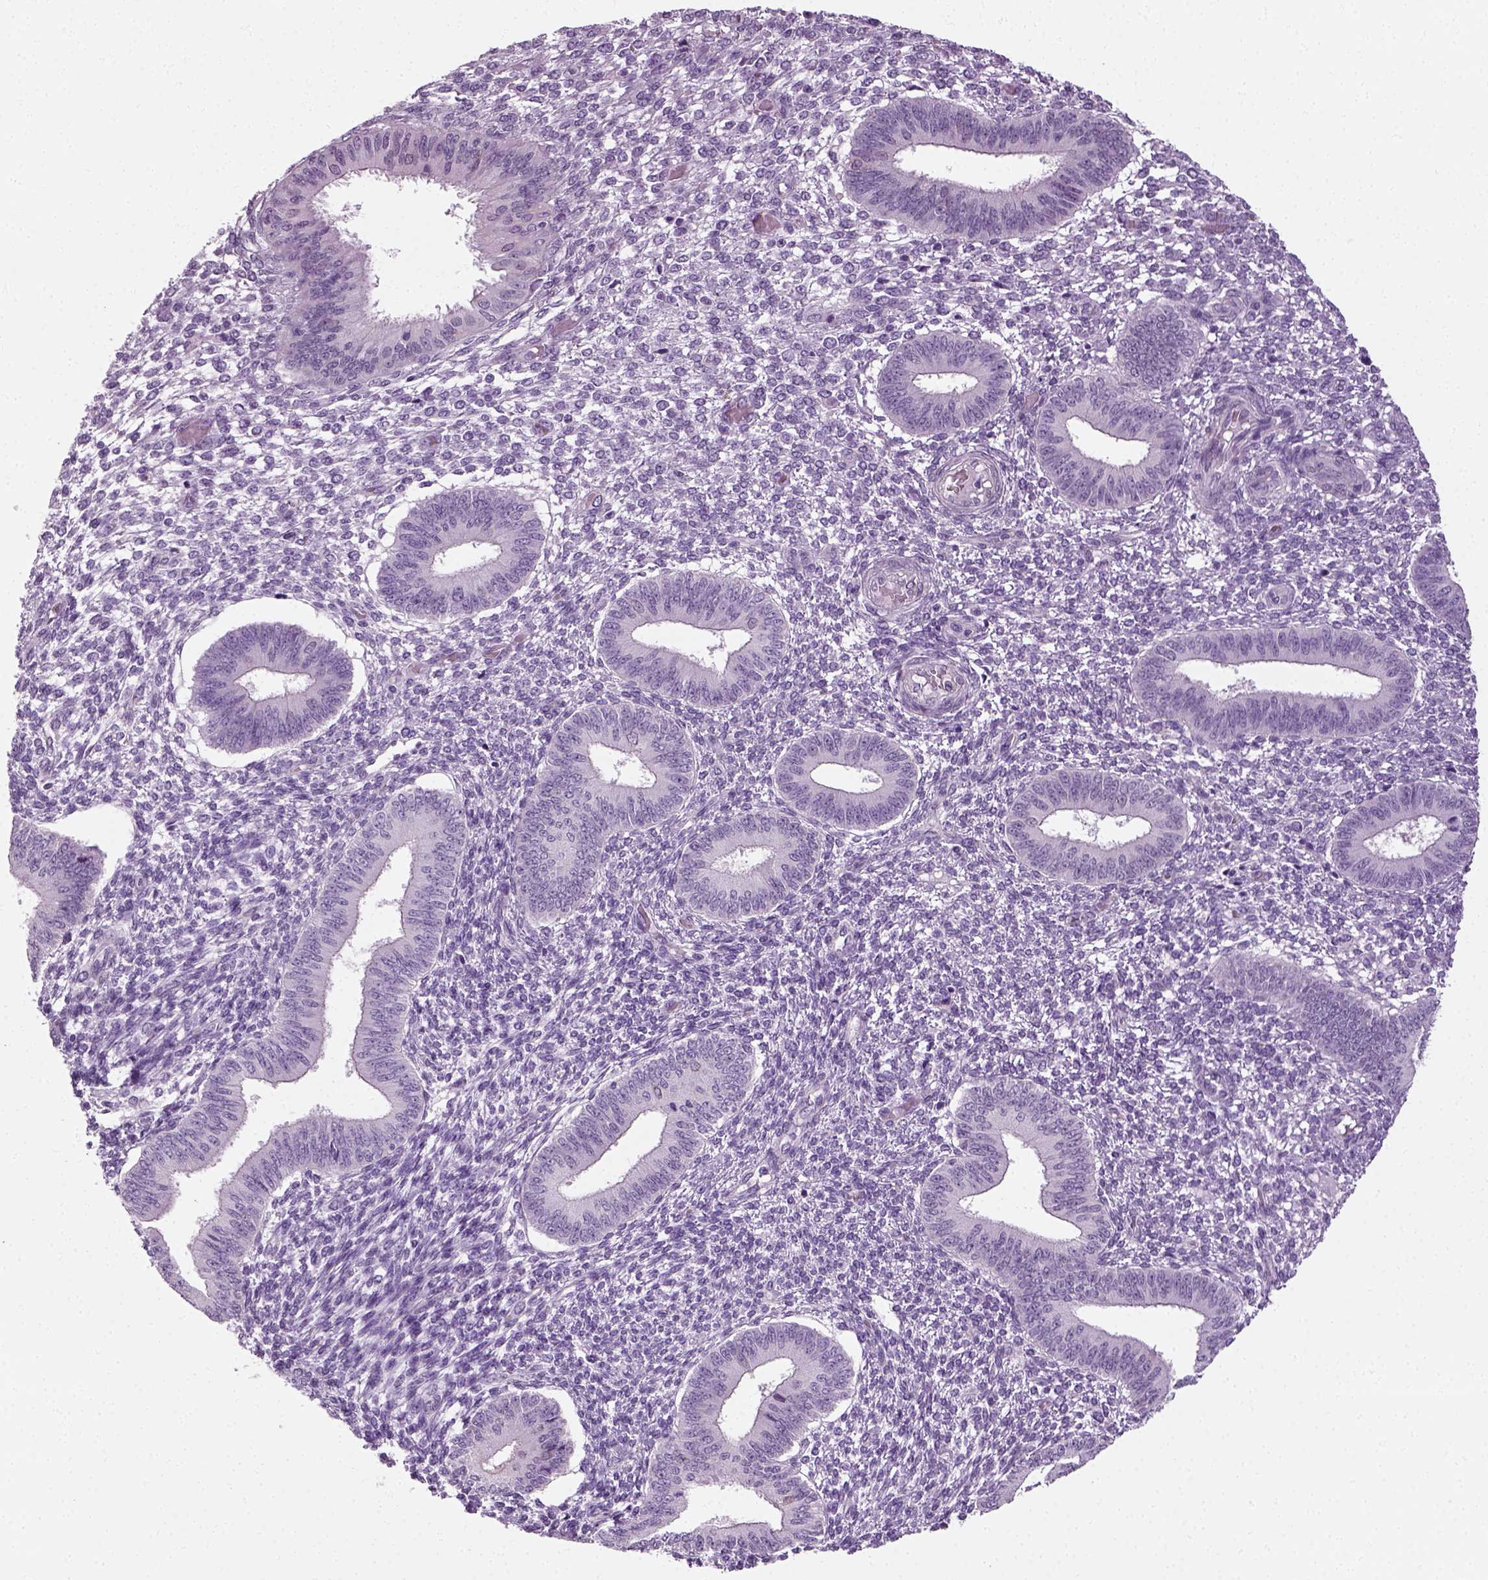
{"staining": {"intensity": "negative", "quantity": "none", "location": "none"}, "tissue": "endometrium", "cell_type": "Cells in endometrial stroma", "image_type": "normal", "snomed": [{"axis": "morphology", "description": "Normal tissue, NOS"}, {"axis": "topography", "description": "Endometrium"}], "caption": "DAB immunohistochemical staining of normal human endometrium displays no significant staining in cells in endometrial stroma. (DAB (3,3'-diaminobenzidine) immunohistochemistry visualized using brightfield microscopy, high magnification).", "gene": "SPATA31E1", "patient": {"sex": "female", "age": 42}}